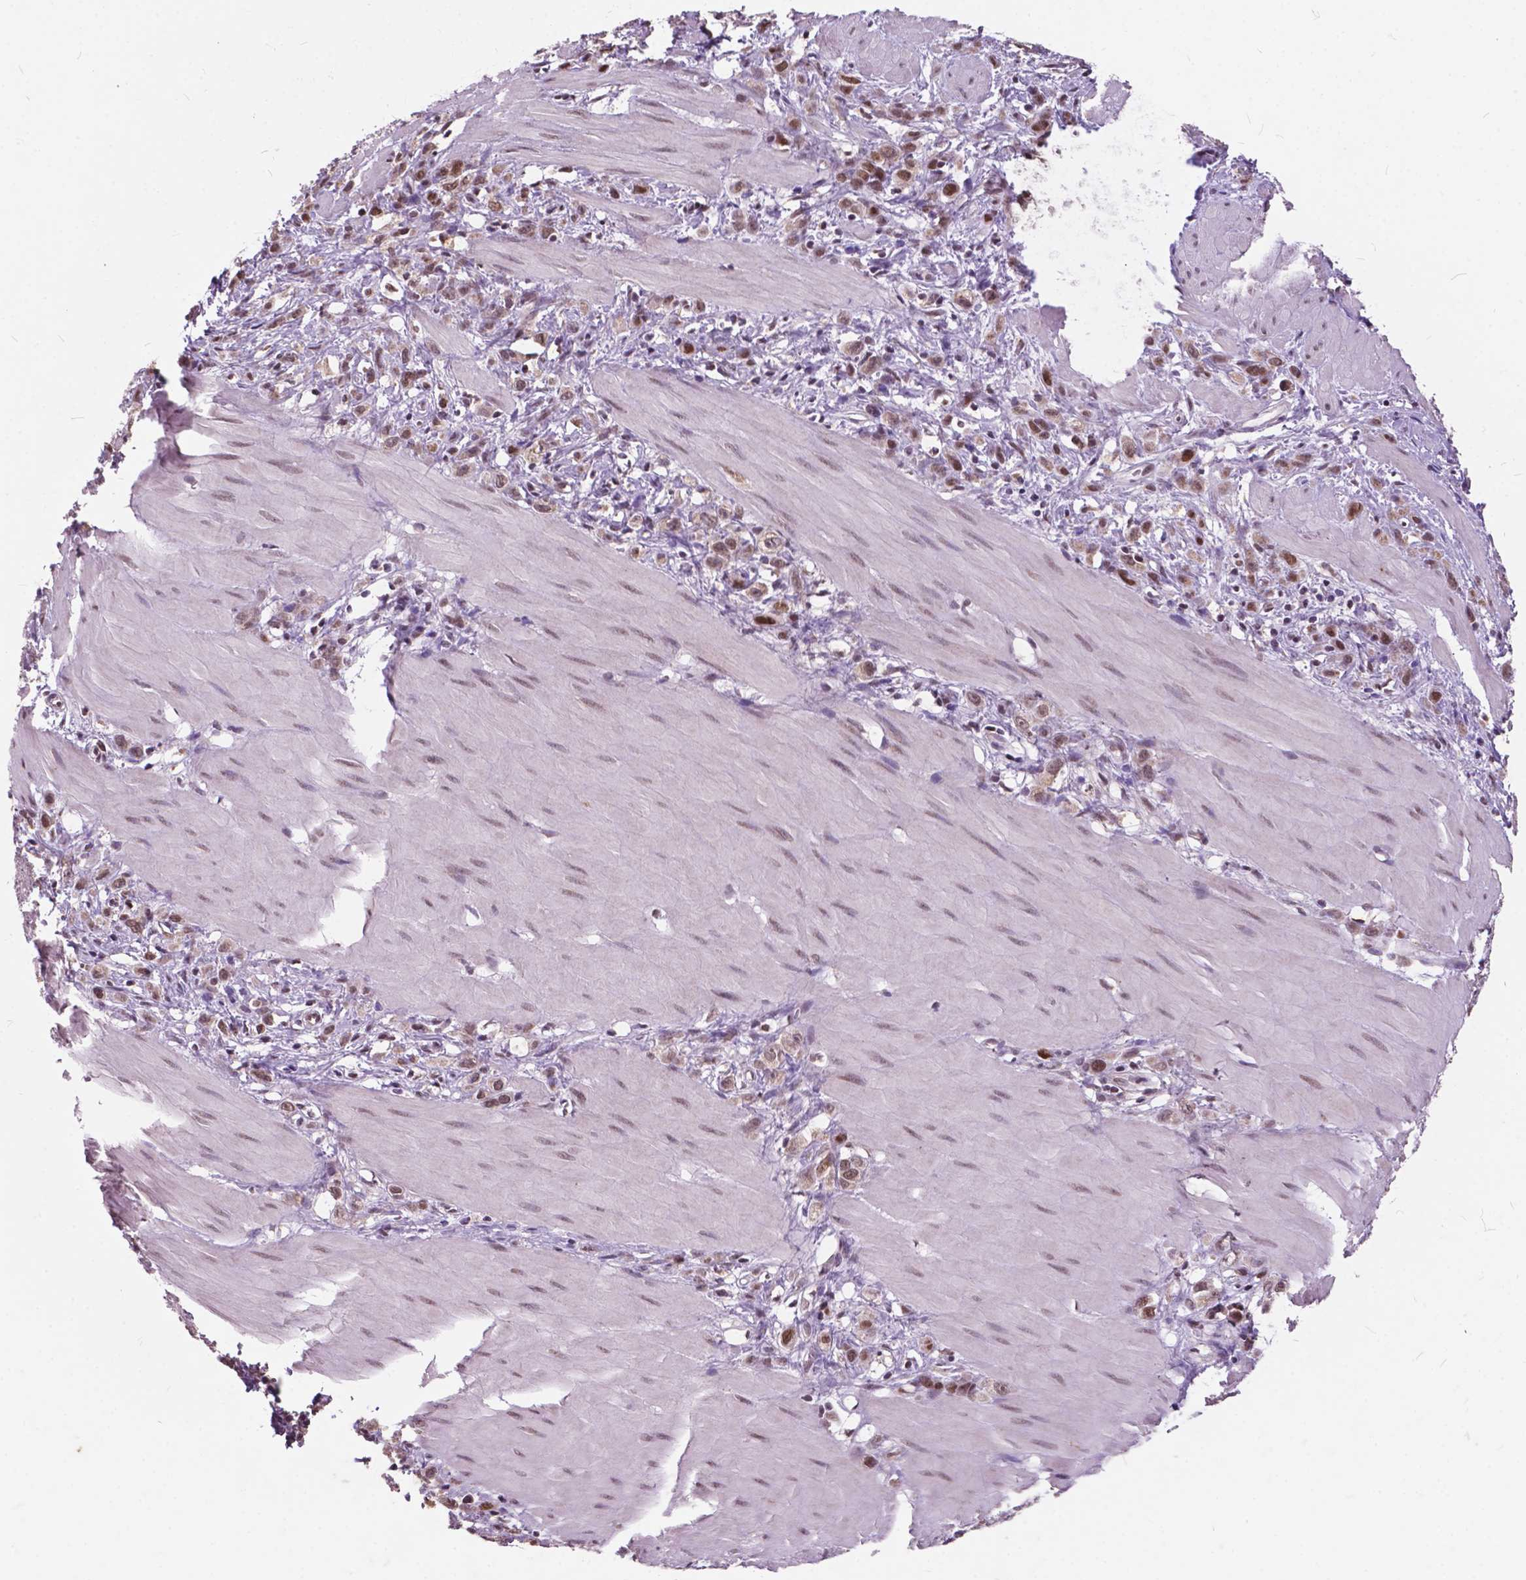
{"staining": {"intensity": "moderate", "quantity": "25%-75%", "location": "nuclear"}, "tissue": "stomach cancer", "cell_type": "Tumor cells", "image_type": "cancer", "snomed": [{"axis": "morphology", "description": "Adenocarcinoma, NOS"}, {"axis": "topography", "description": "Stomach"}], "caption": "Tumor cells reveal medium levels of moderate nuclear staining in approximately 25%-75% of cells in adenocarcinoma (stomach).", "gene": "MSH2", "patient": {"sex": "male", "age": 47}}